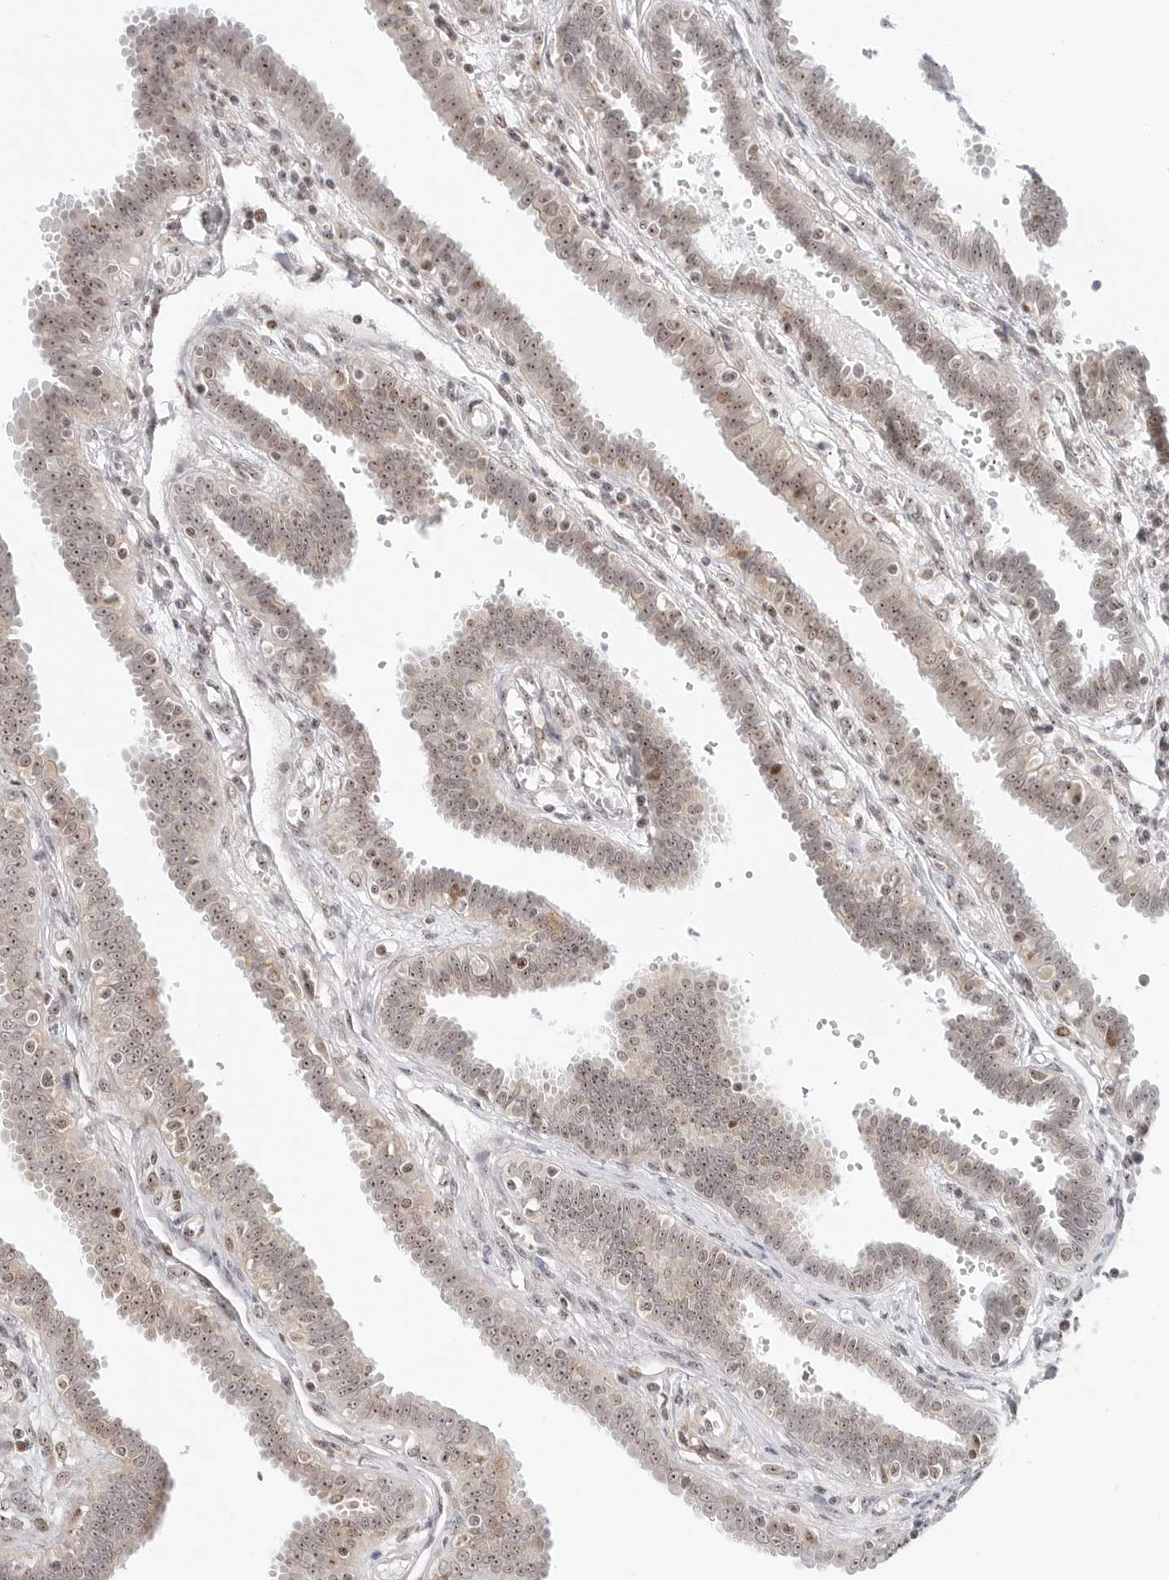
{"staining": {"intensity": "moderate", "quantity": "25%-75%", "location": "cytoplasmic/membranous,nuclear"}, "tissue": "fallopian tube", "cell_type": "Glandular cells", "image_type": "normal", "snomed": [{"axis": "morphology", "description": "Normal tissue, NOS"}, {"axis": "topography", "description": "Fallopian tube"}], "caption": "DAB immunohistochemical staining of benign human fallopian tube demonstrates moderate cytoplasmic/membranous,nuclear protein positivity in approximately 25%-75% of glandular cells. (Brightfield microscopy of DAB IHC at high magnification).", "gene": "RIMKLA", "patient": {"sex": "female", "age": 32}}